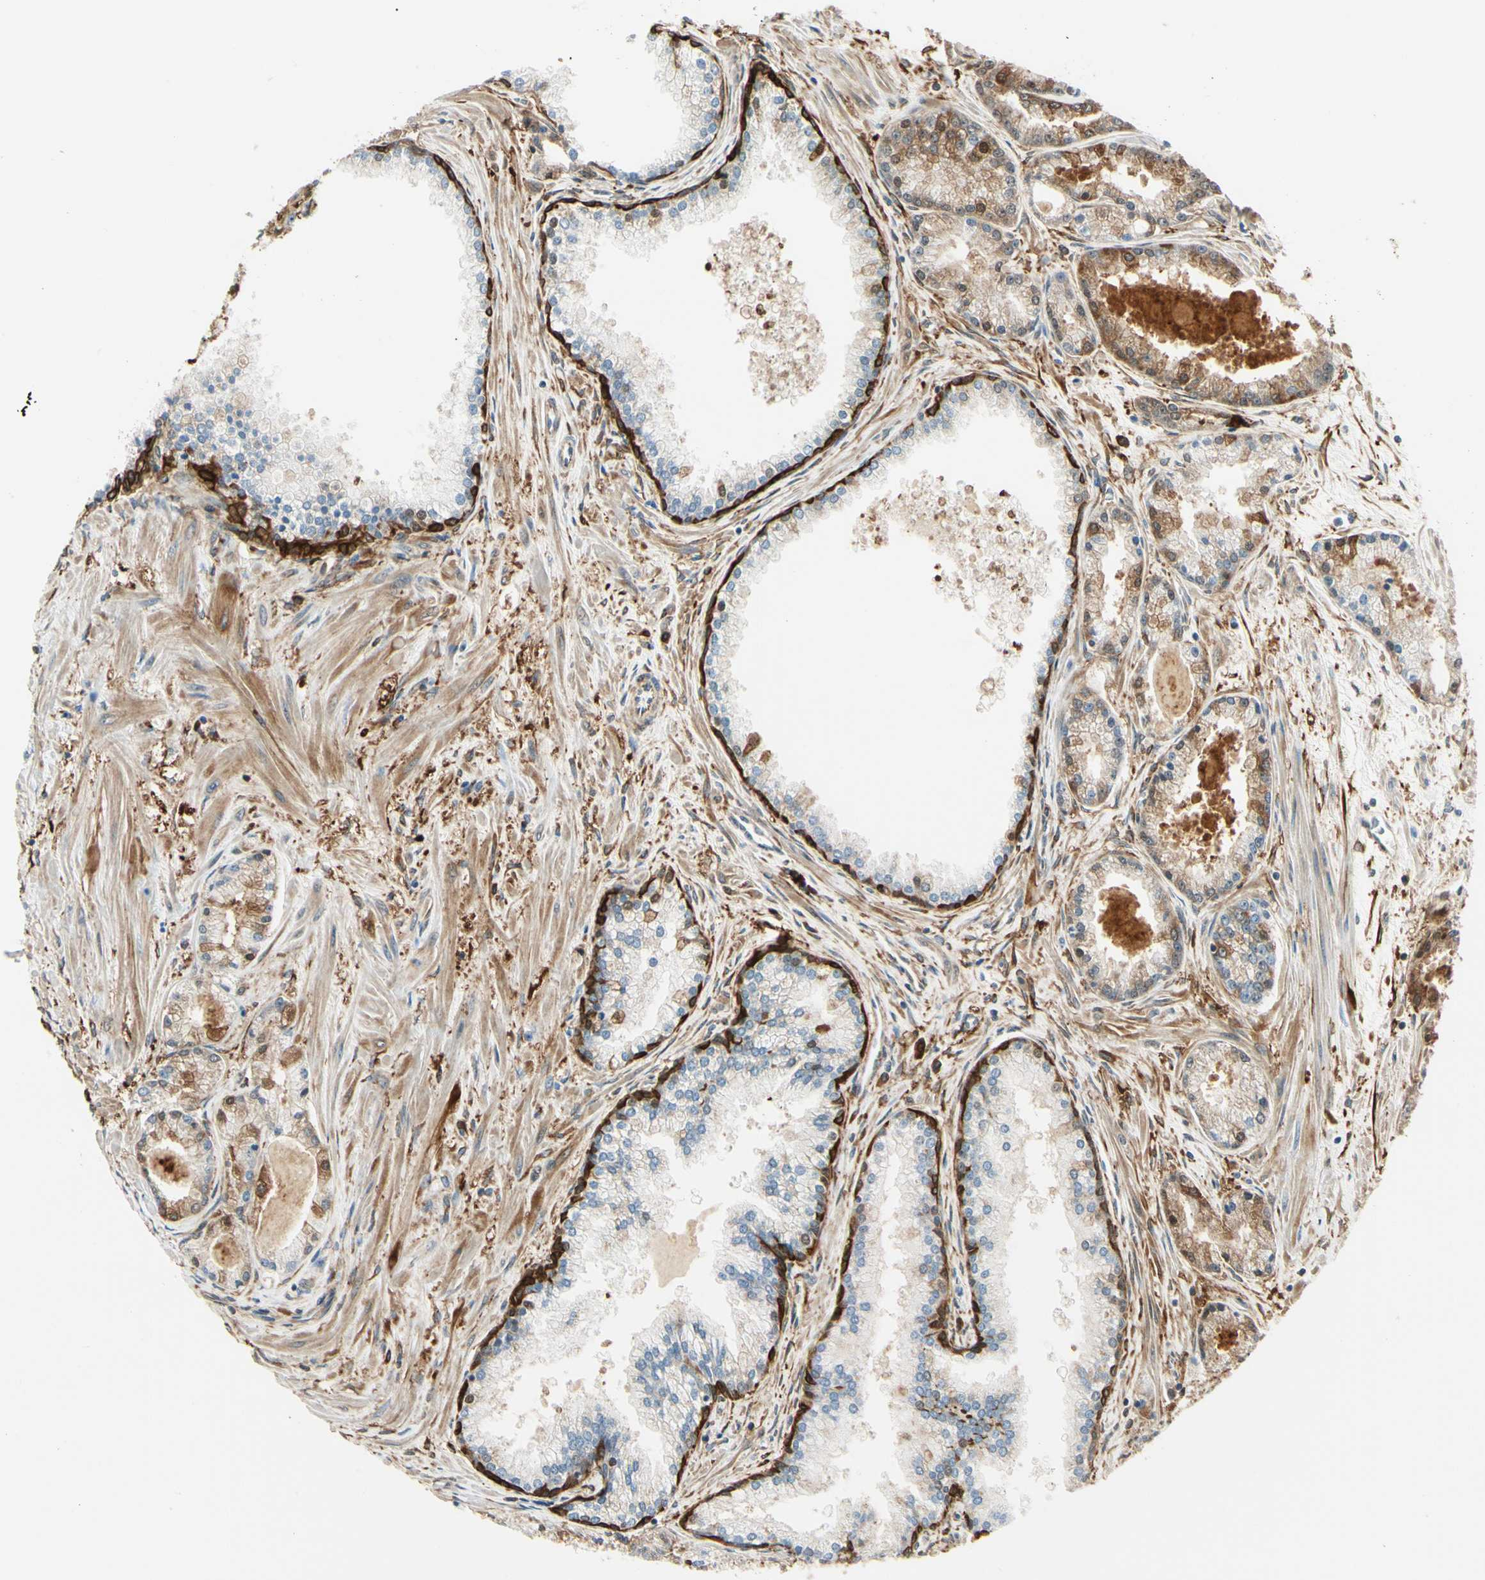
{"staining": {"intensity": "moderate", "quantity": "25%-75%", "location": "cytoplasmic/membranous"}, "tissue": "prostate cancer", "cell_type": "Tumor cells", "image_type": "cancer", "snomed": [{"axis": "morphology", "description": "Adenocarcinoma, High grade"}, {"axis": "topography", "description": "Prostate"}], "caption": "Immunohistochemistry of human prostate cancer (adenocarcinoma (high-grade)) reveals medium levels of moderate cytoplasmic/membranous expression in approximately 25%-75% of tumor cells.", "gene": "FTH1", "patient": {"sex": "male", "age": 61}}